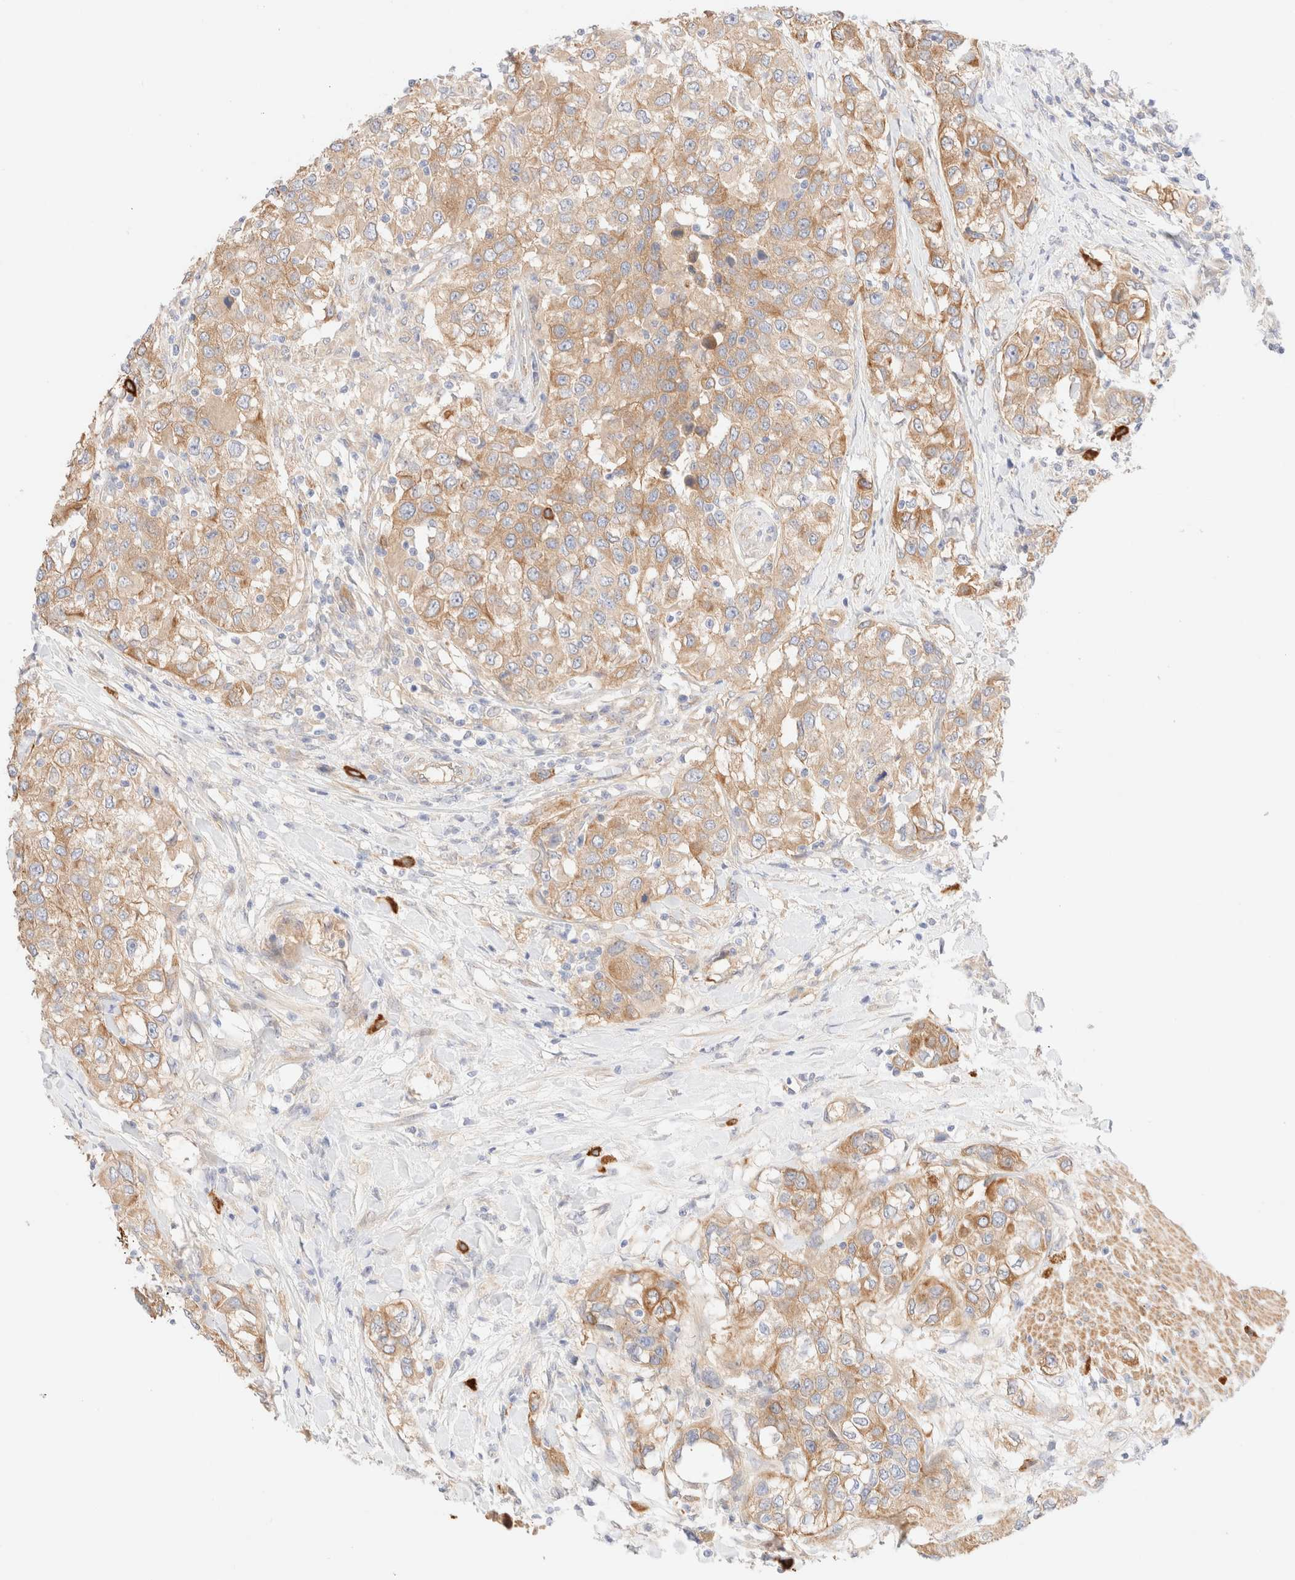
{"staining": {"intensity": "moderate", "quantity": ">75%", "location": "cytoplasmic/membranous"}, "tissue": "urothelial cancer", "cell_type": "Tumor cells", "image_type": "cancer", "snomed": [{"axis": "morphology", "description": "Urothelial carcinoma, High grade"}, {"axis": "topography", "description": "Urinary bladder"}], "caption": "IHC photomicrograph of urothelial carcinoma (high-grade) stained for a protein (brown), which exhibits medium levels of moderate cytoplasmic/membranous positivity in about >75% of tumor cells.", "gene": "NIBAN2", "patient": {"sex": "female", "age": 80}}